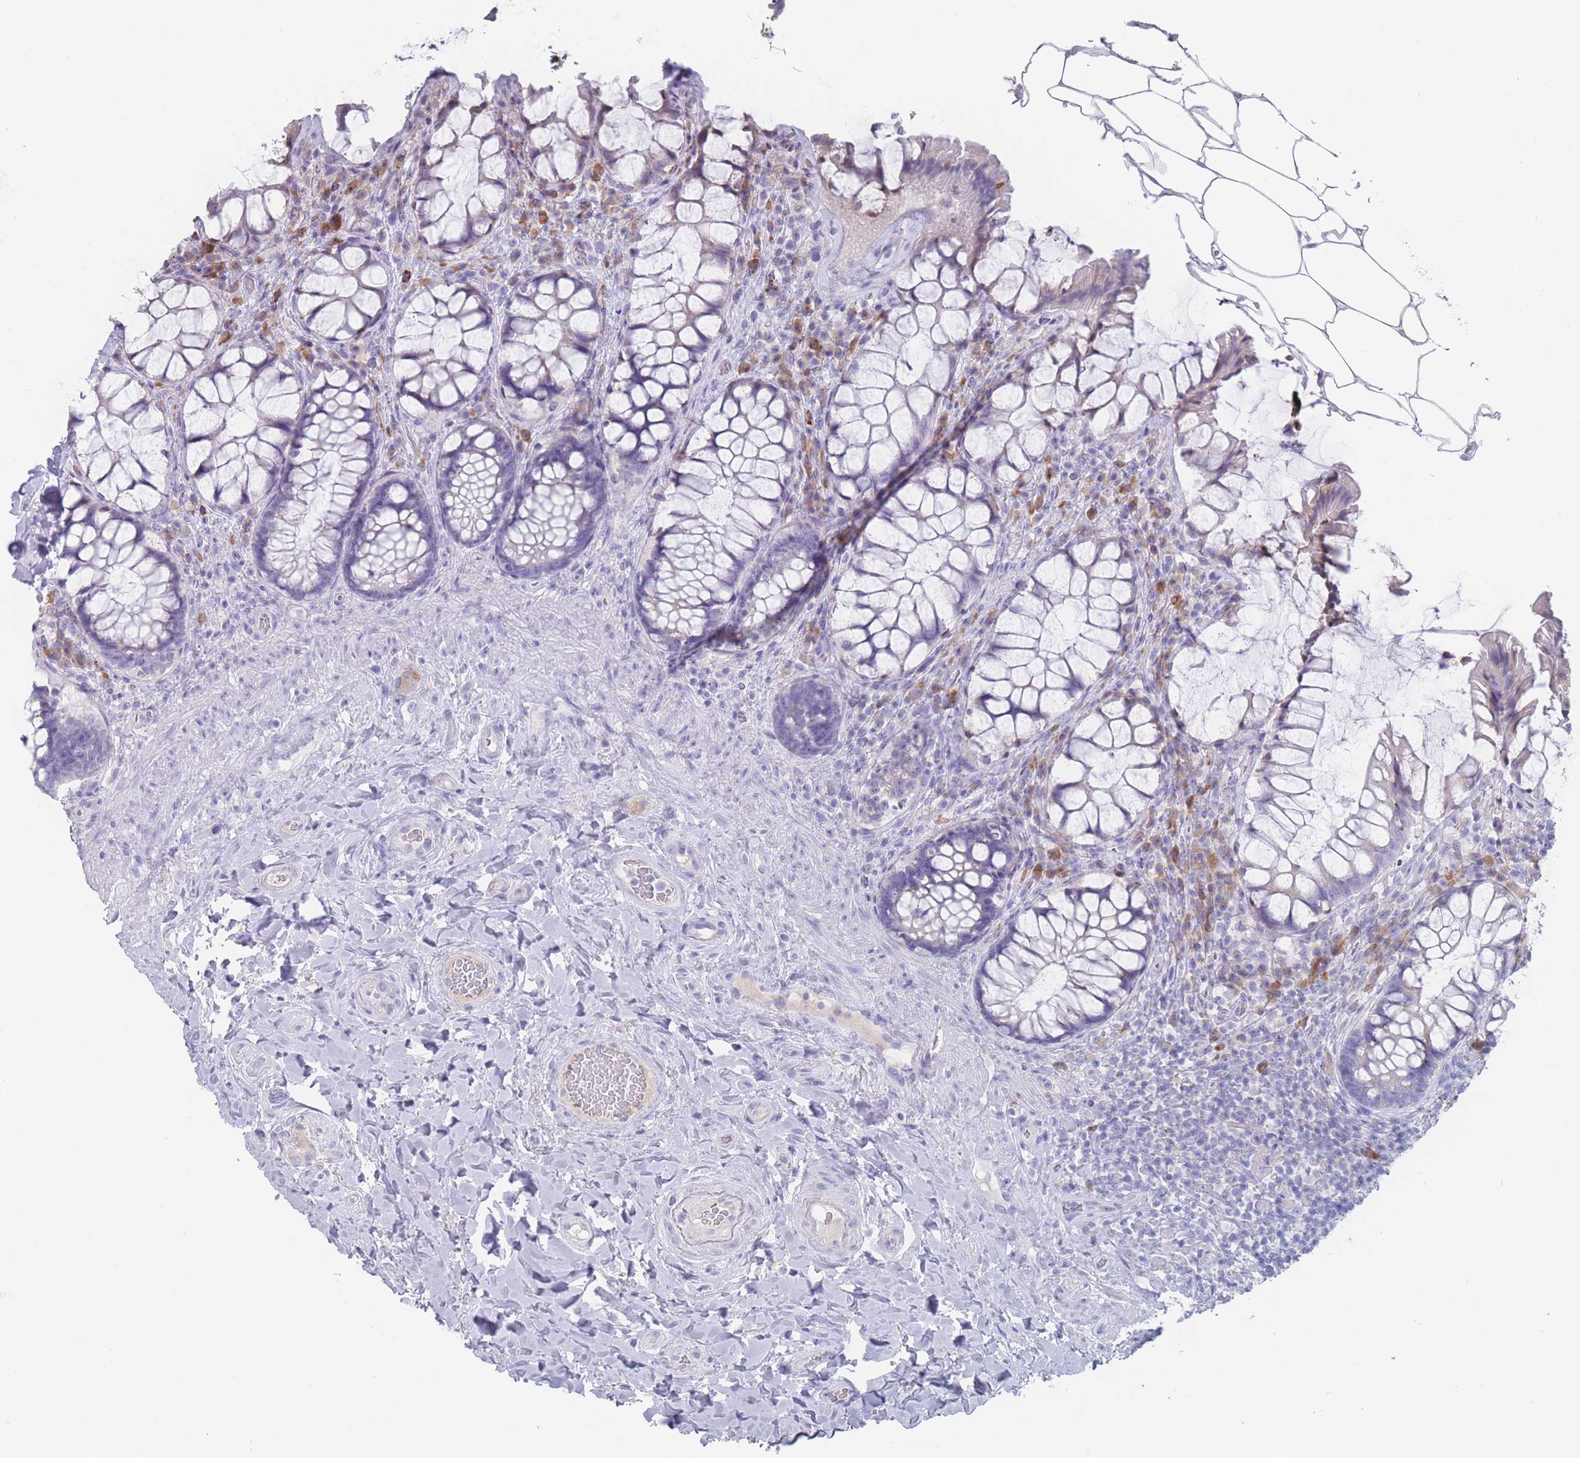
{"staining": {"intensity": "negative", "quantity": "none", "location": "none"}, "tissue": "rectum", "cell_type": "Glandular cells", "image_type": "normal", "snomed": [{"axis": "morphology", "description": "Normal tissue, NOS"}, {"axis": "topography", "description": "Rectum"}], "caption": "IHC of unremarkable human rectum shows no expression in glandular cells.", "gene": "ST8SIA5", "patient": {"sex": "female", "age": 58}}